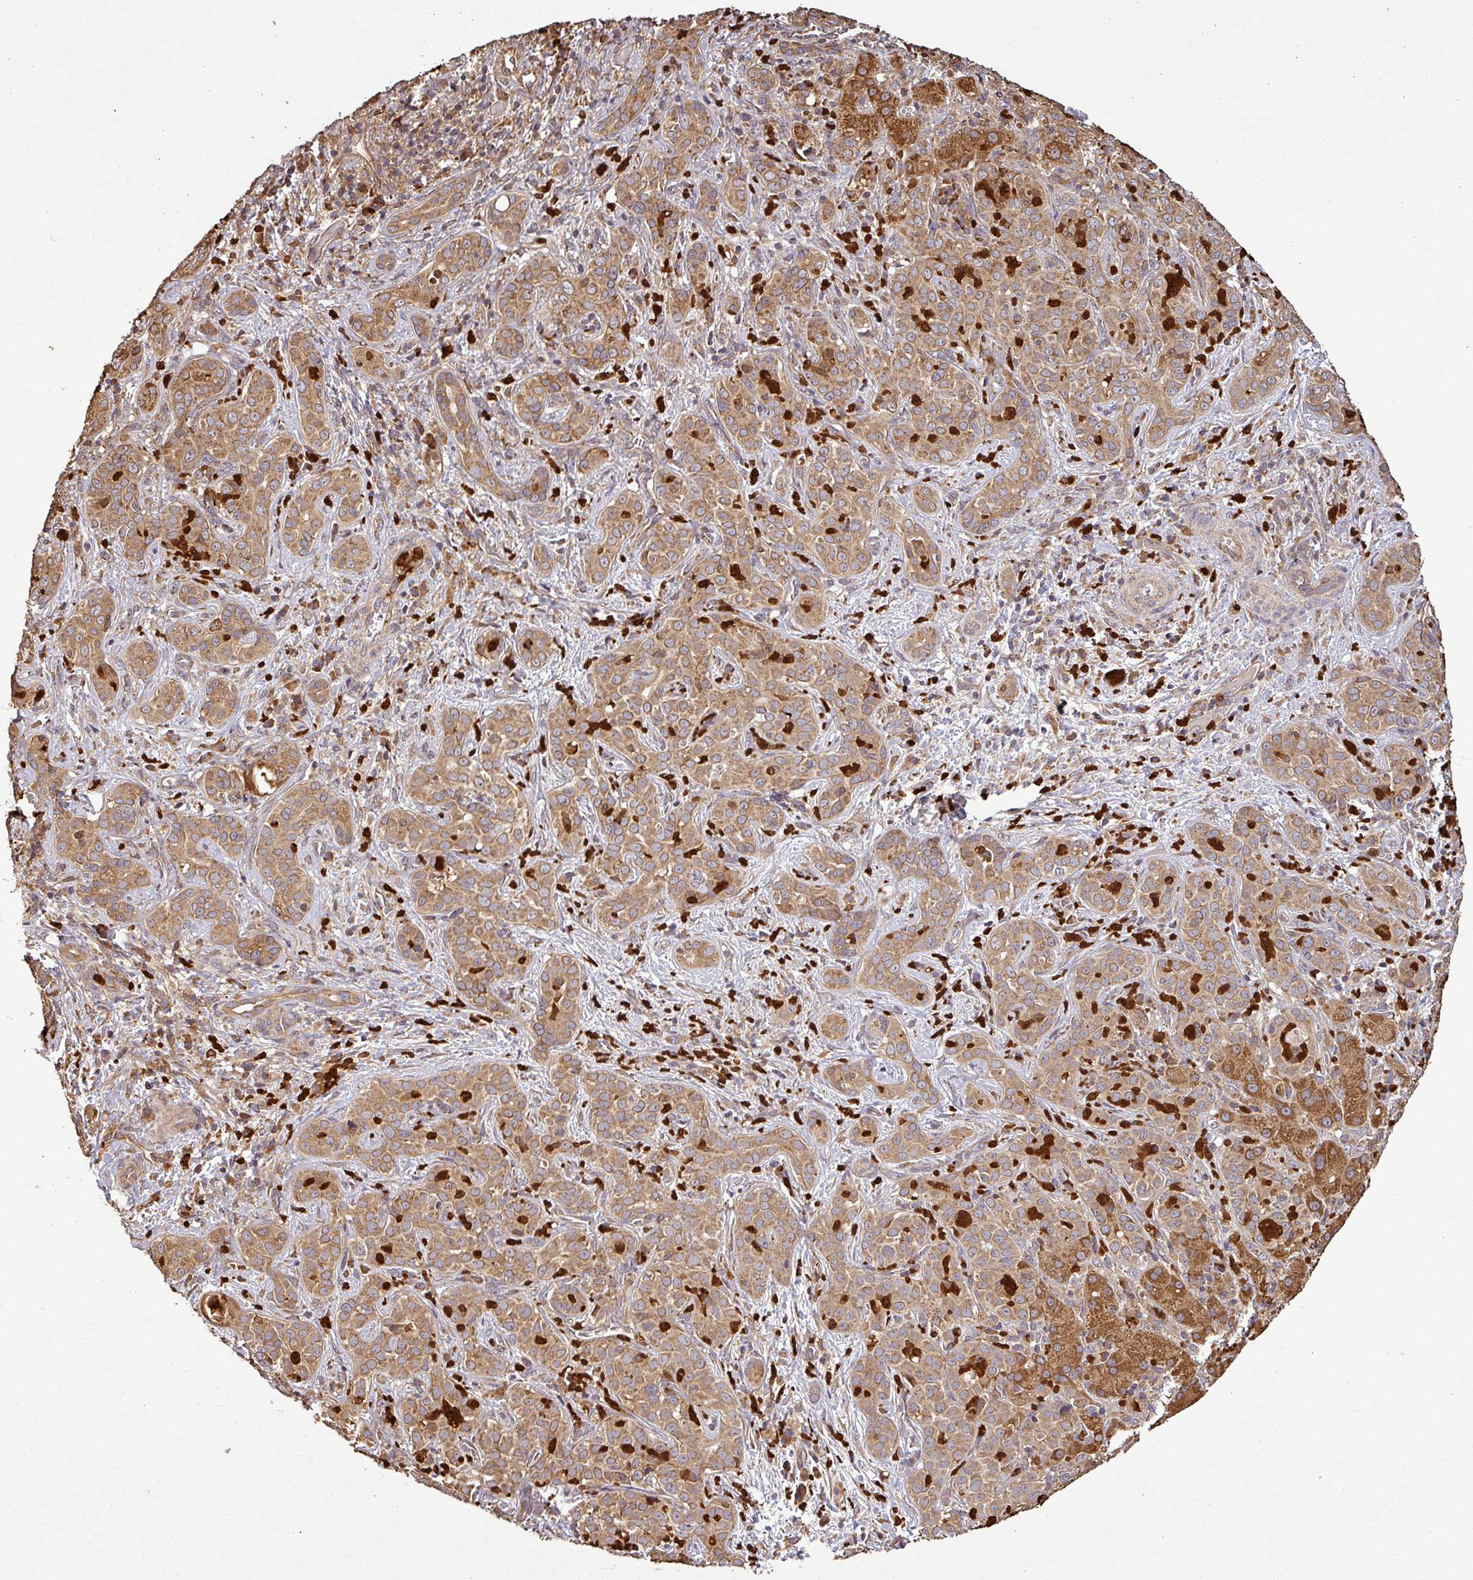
{"staining": {"intensity": "moderate", "quantity": ">75%", "location": "cytoplasmic/membranous"}, "tissue": "liver cancer", "cell_type": "Tumor cells", "image_type": "cancer", "snomed": [{"axis": "morphology", "description": "Cholangiocarcinoma"}, {"axis": "topography", "description": "Liver"}], "caption": "Immunohistochemical staining of liver cholangiocarcinoma reveals medium levels of moderate cytoplasmic/membranous protein positivity in approximately >75% of tumor cells.", "gene": "PLEKHM1", "patient": {"sex": "male", "age": 67}}